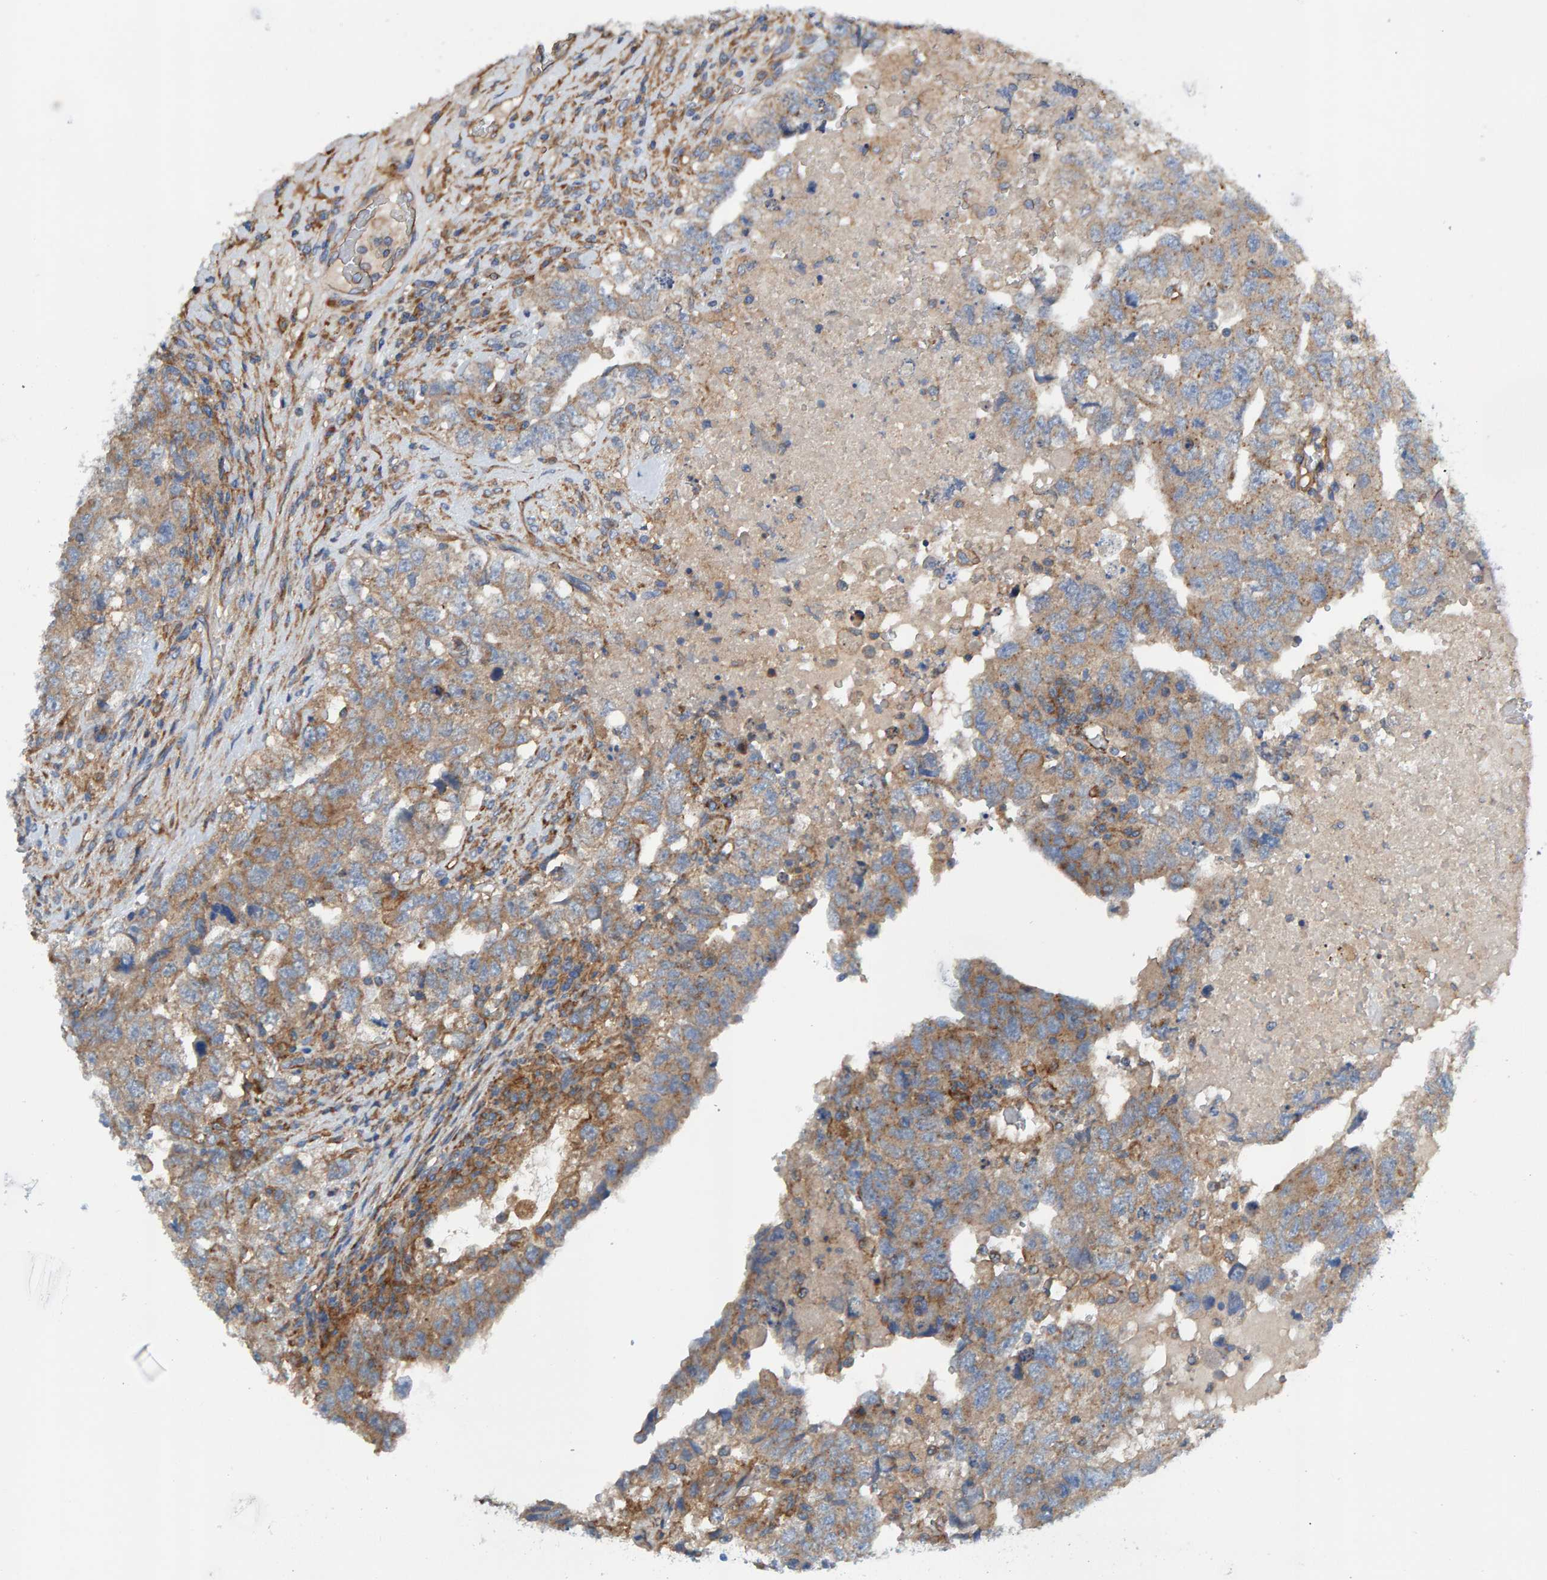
{"staining": {"intensity": "moderate", "quantity": ">75%", "location": "cytoplasmic/membranous"}, "tissue": "testis cancer", "cell_type": "Tumor cells", "image_type": "cancer", "snomed": [{"axis": "morphology", "description": "Carcinoma, Embryonal, NOS"}, {"axis": "topography", "description": "Testis"}], "caption": "Human embryonal carcinoma (testis) stained for a protein (brown) shows moderate cytoplasmic/membranous positive positivity in approximately >75% of tumor cells.", "gene": "MKLN1", "patient": {"sex": "male", "age": 36}}